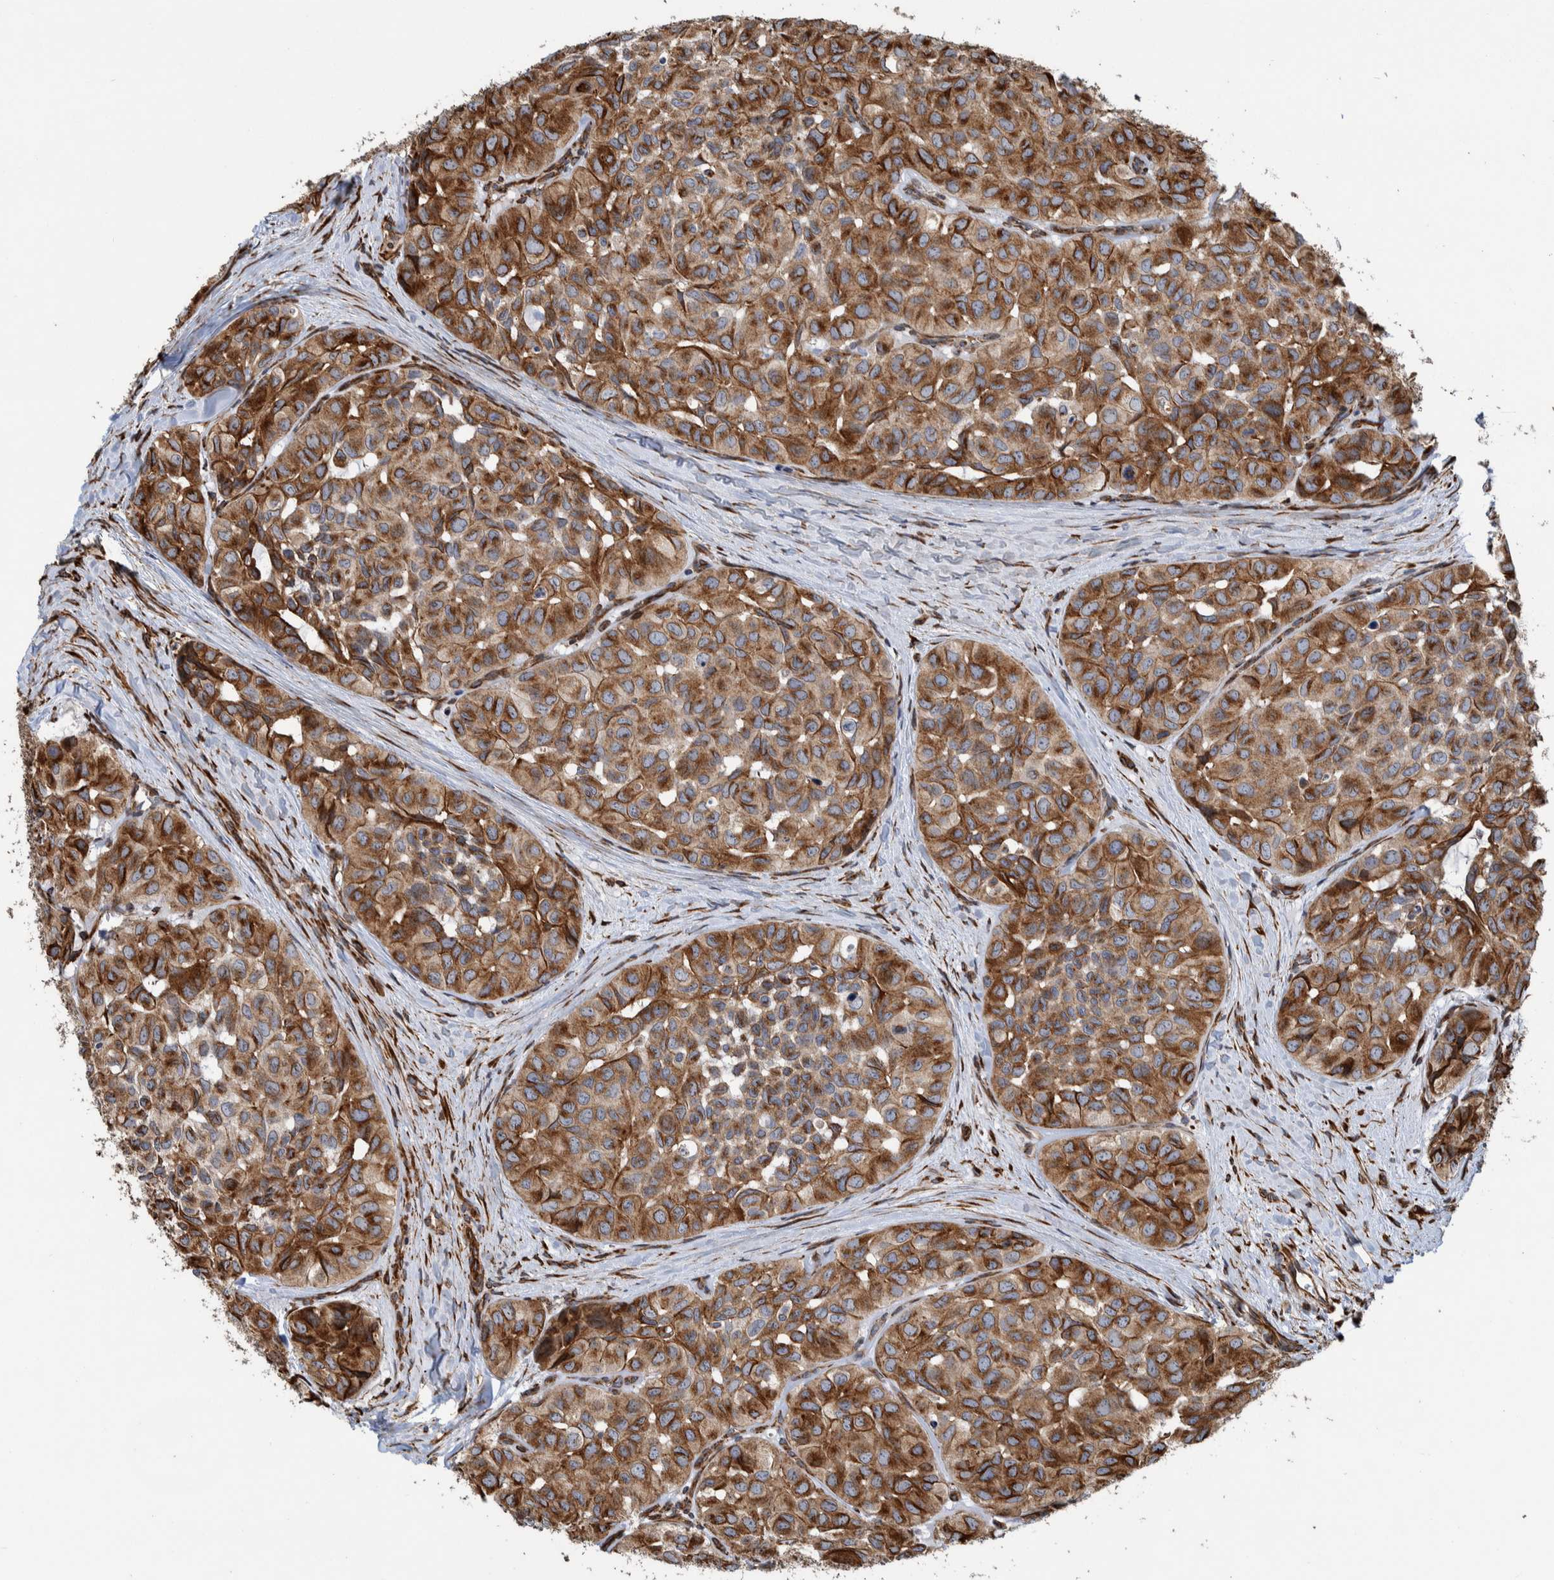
{"staining": {"intensity": "moderate", "quantity": ">75%", "location": "cytoplasmic/membranous"}, "tissue": "head and neck cancer", "cell_type": "Tumor cells", "image_type": "cancer", "snomed": [{"axis": "morphology", "description": "Adenocarcinoma, NOS"}, {"axis": "topography", "description": "Salivary gland, NOS"}, {"axis": "topography", "description": "Head-Neck"}], "caption": "Human head and neck cancer (adenocarcinoma) stained with a protein marker shows moderate staining in tumor cells.", "gene": "CCDC57", "patient": {"sex": "female", "age": 76}}